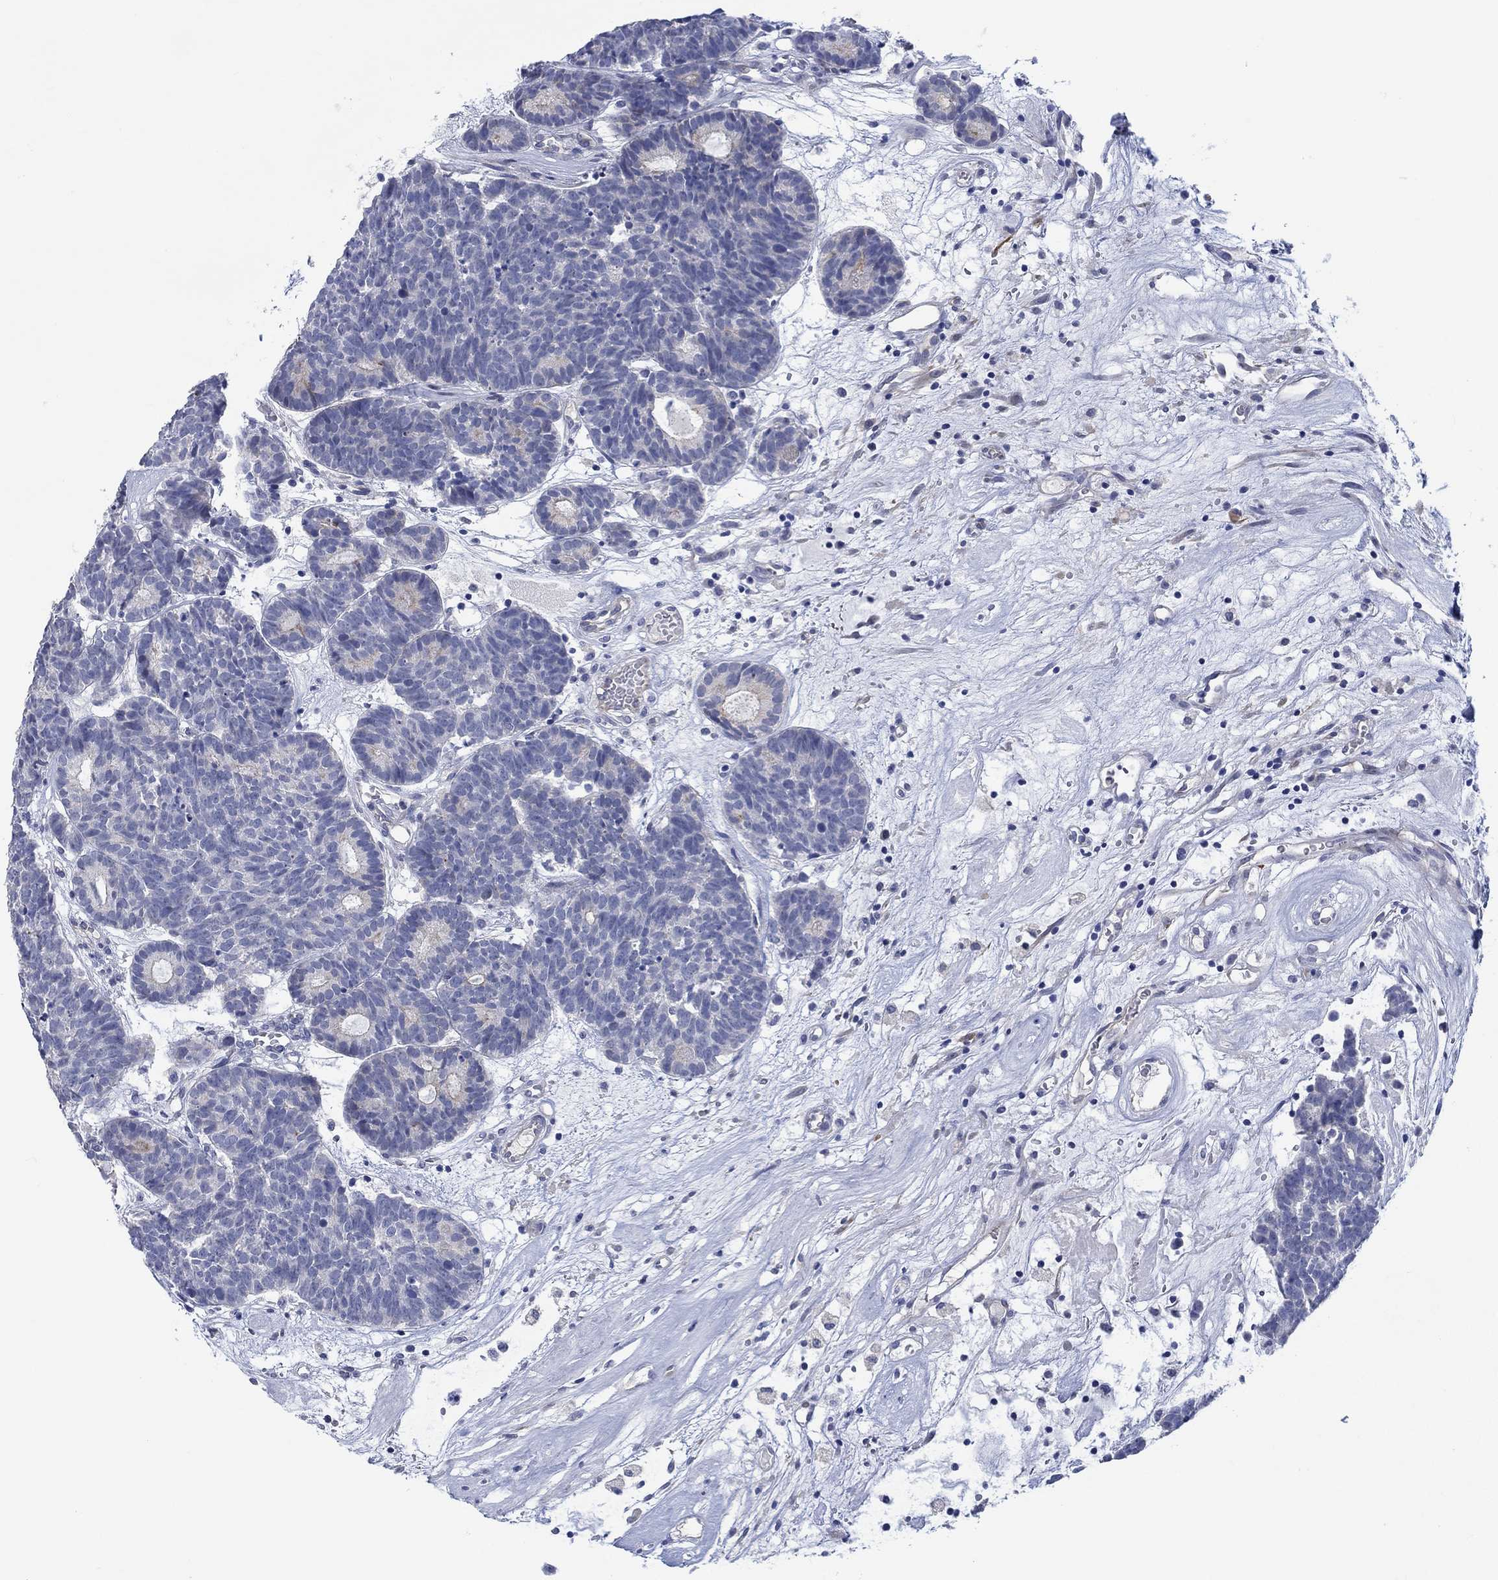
{"staining": {"intensity": "negative", "quantity": "none", "location": "none"}, "tissue": "head and neck cancer", "cell_type": "Tumor cells", "image_type": "cancer", "snomed": [{"axis": "morphology", "description": "Adenocarcinoma, NOS"}, {"axis": "topography", "description": "Head-Neck"}], "caption": "Immunohistochemical staining of human head and neck cancer (adenocarcinoma) demonstrates no significant expression in tumor cells.", "gene": "DLK1", "patient": {"sex": "female", "age": 81}}